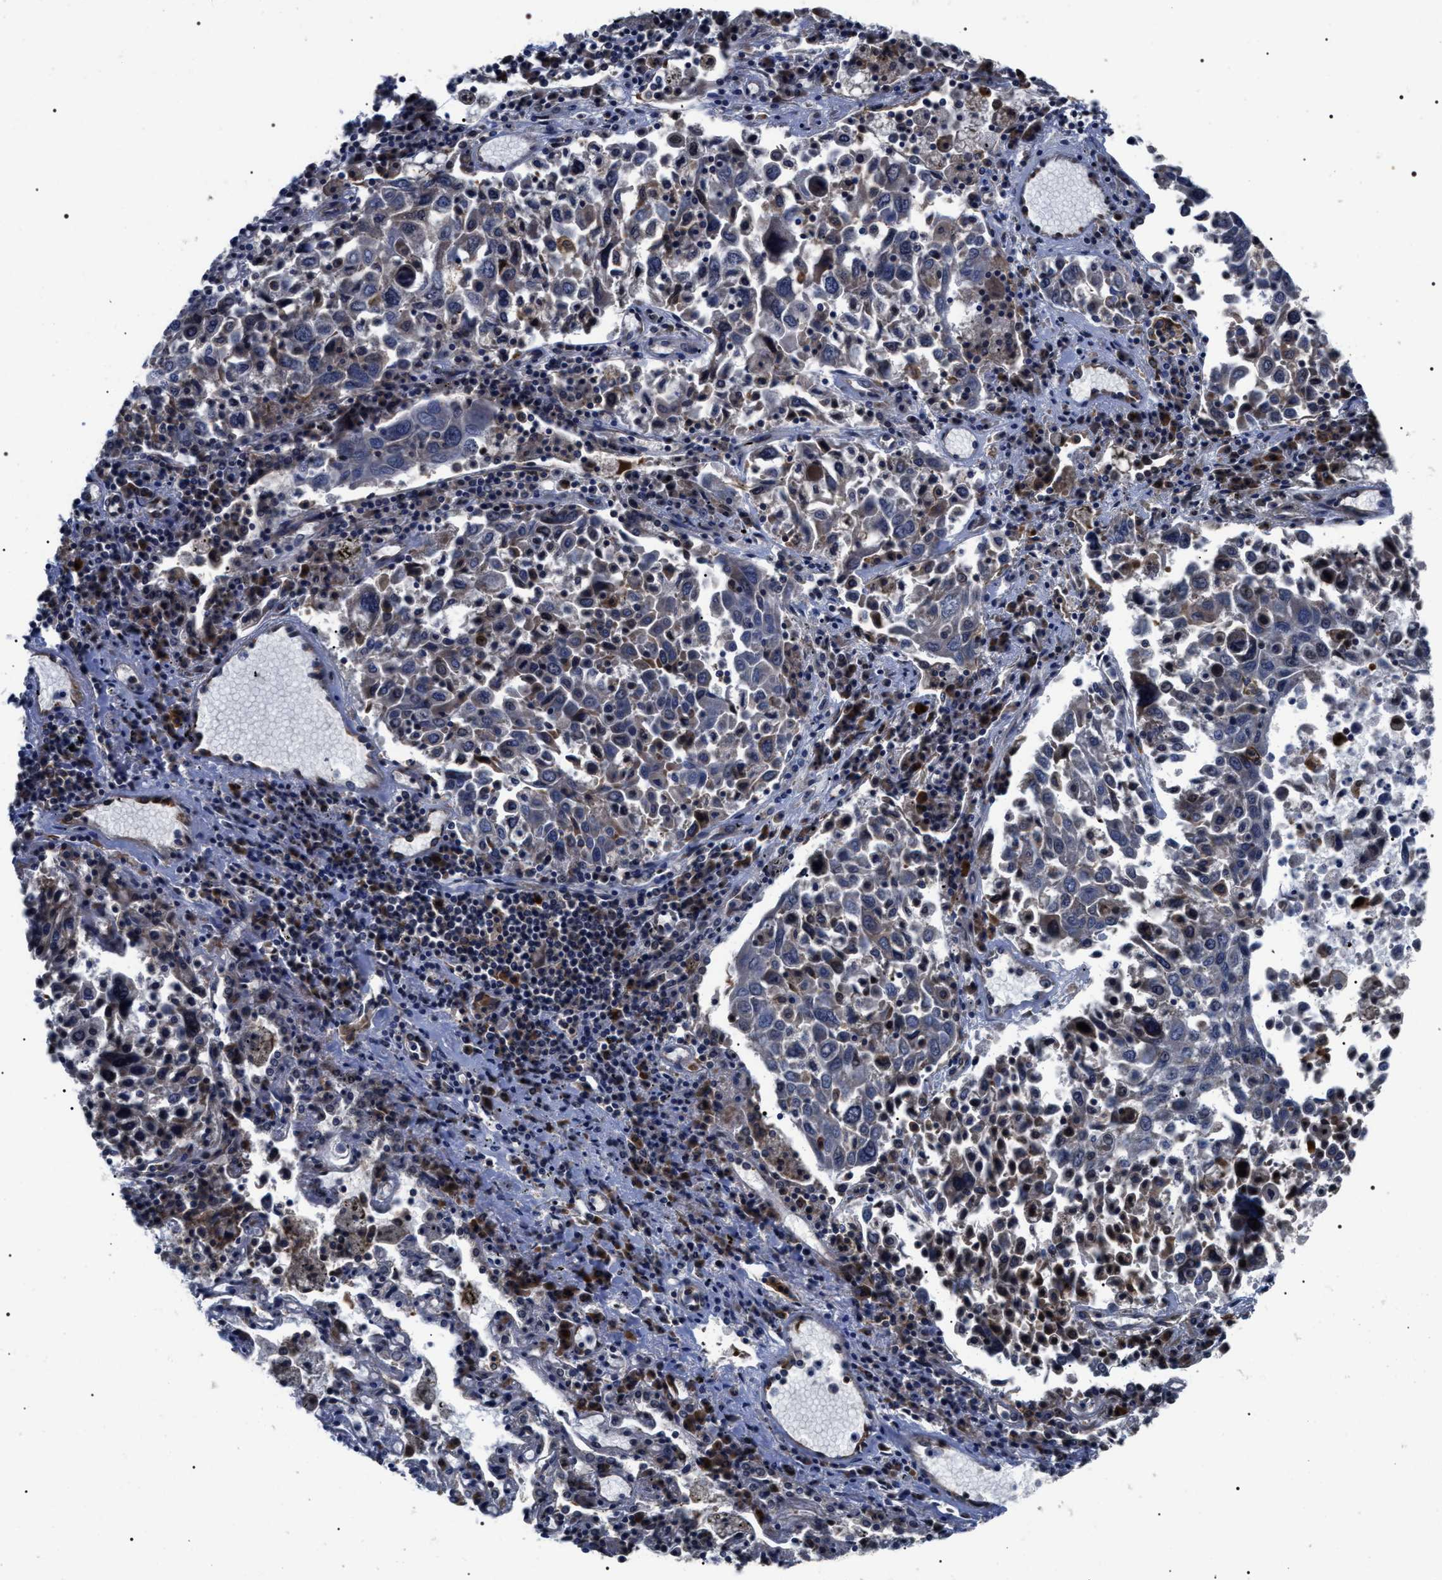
{"staining": {"intensity": "negative", "quantity": "none", "location": "none"}, "tissue": "lung cancer", "cell_type": "Tumor cells", "image_type": "cancer", "snomed": [{"axis": "morphology", "description": "Squamous cell carcinoma, NOS"}, {"axis": "topography", "description": "Lung"}], "caption": "Tumor cells are negative for brown protein staining in squamous cell carcinoma (lung).", "gene": "MIS18A", "patient": {"sex": "male", "age": 65}}